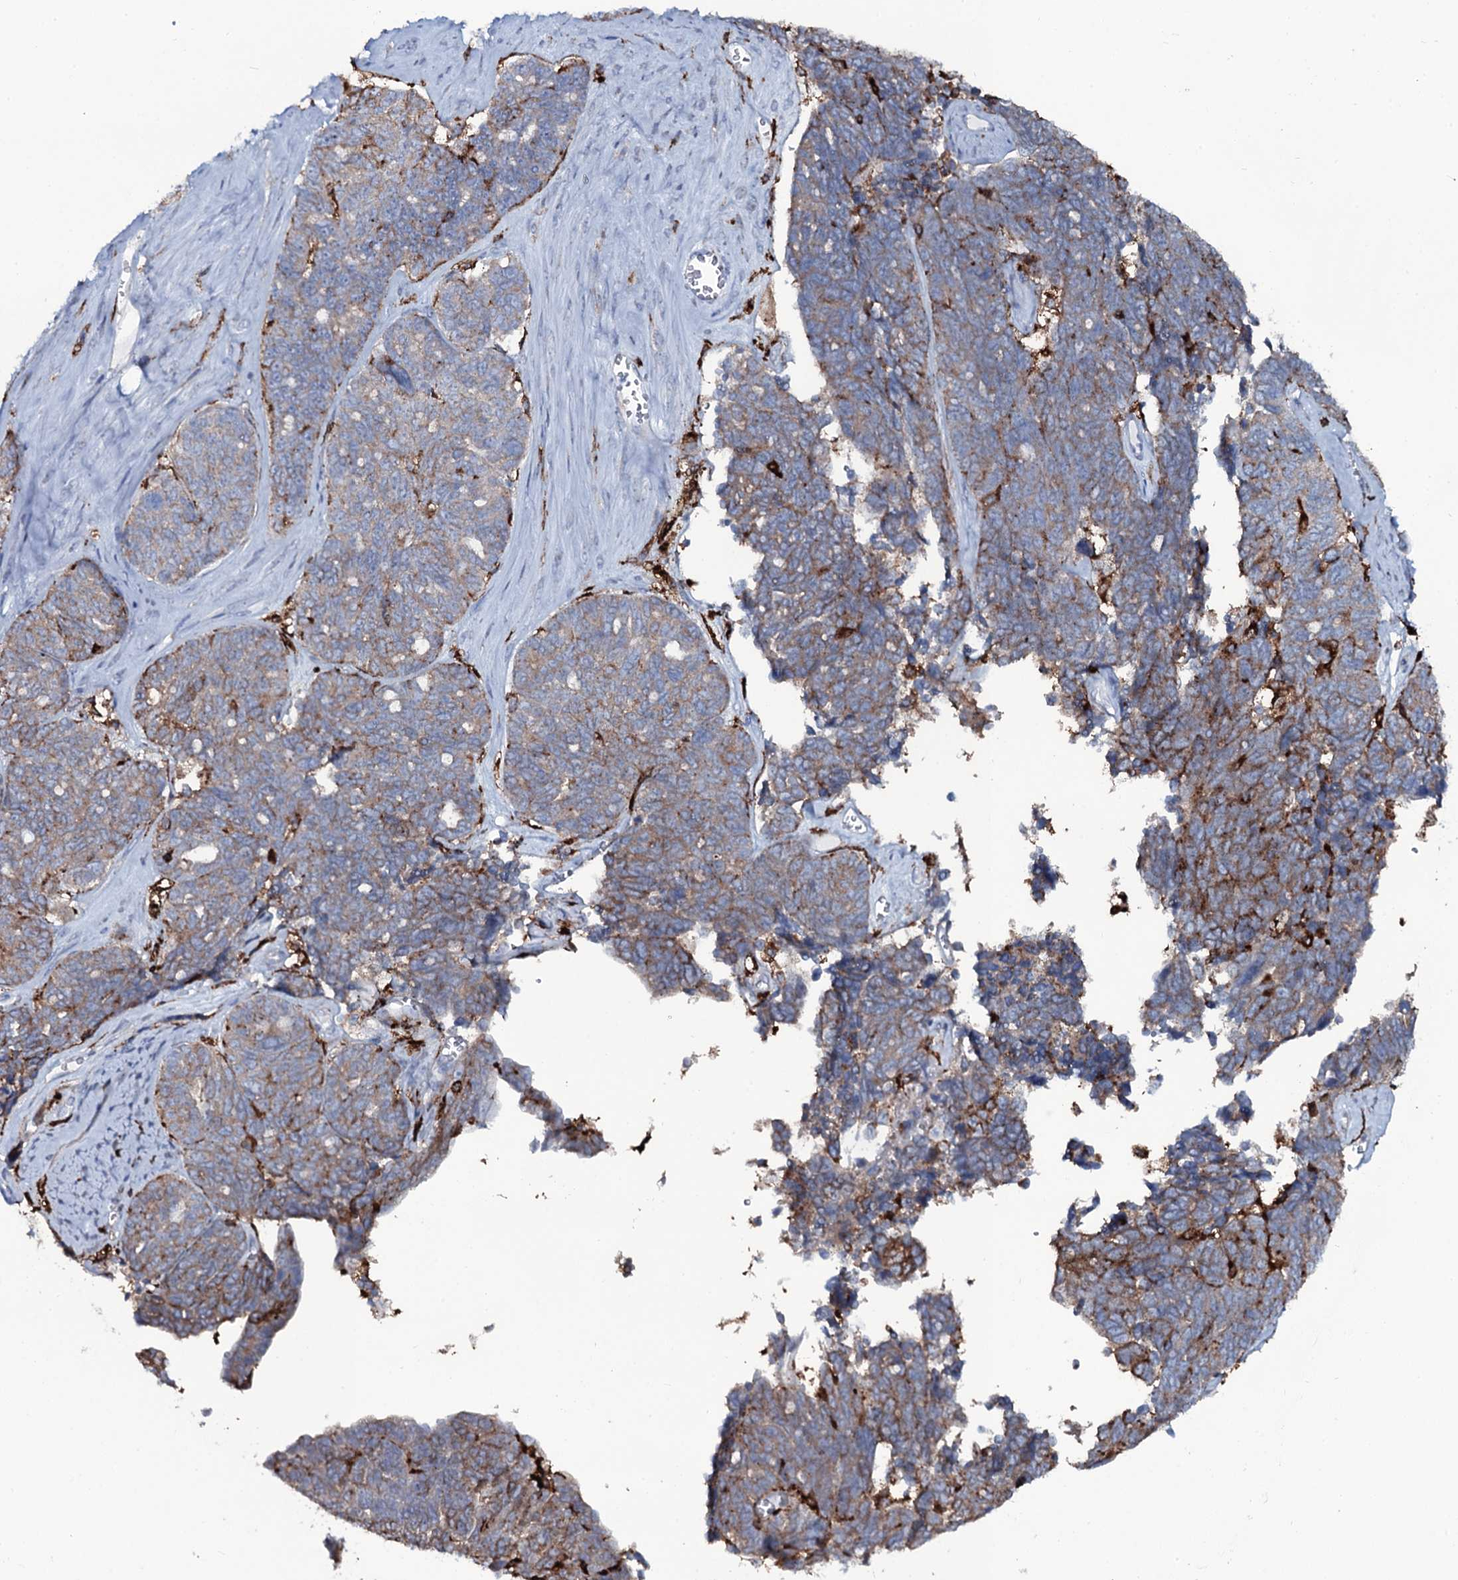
{"staining": {"intensity": "moderate", "quantity": ">75%", "location": "cytoplasmic/membranous"}, "tissue": "ovarian cancer", "cell_type": "Tumor cells", "image_type": "cancer", "snomed": [{"axis": "morphology", "description": "Cystadenocarcinoma, serous, NOS"}, {"axis": "topography", "description": "Ovary"}], "caption": "Immunohistochemistry micrograph of neoplastic tissue: human serous cystadenocarcinoma (ovarian) stained using IHC exhibits medium levels of moderate protein expression localized specifically in the cytoplasmic/membranous of tumor cells, appearing as a cytoplasmic/membranous brown color.", "gene": "OSBPL2", "patient": {"sex": "female", "age": 79}}